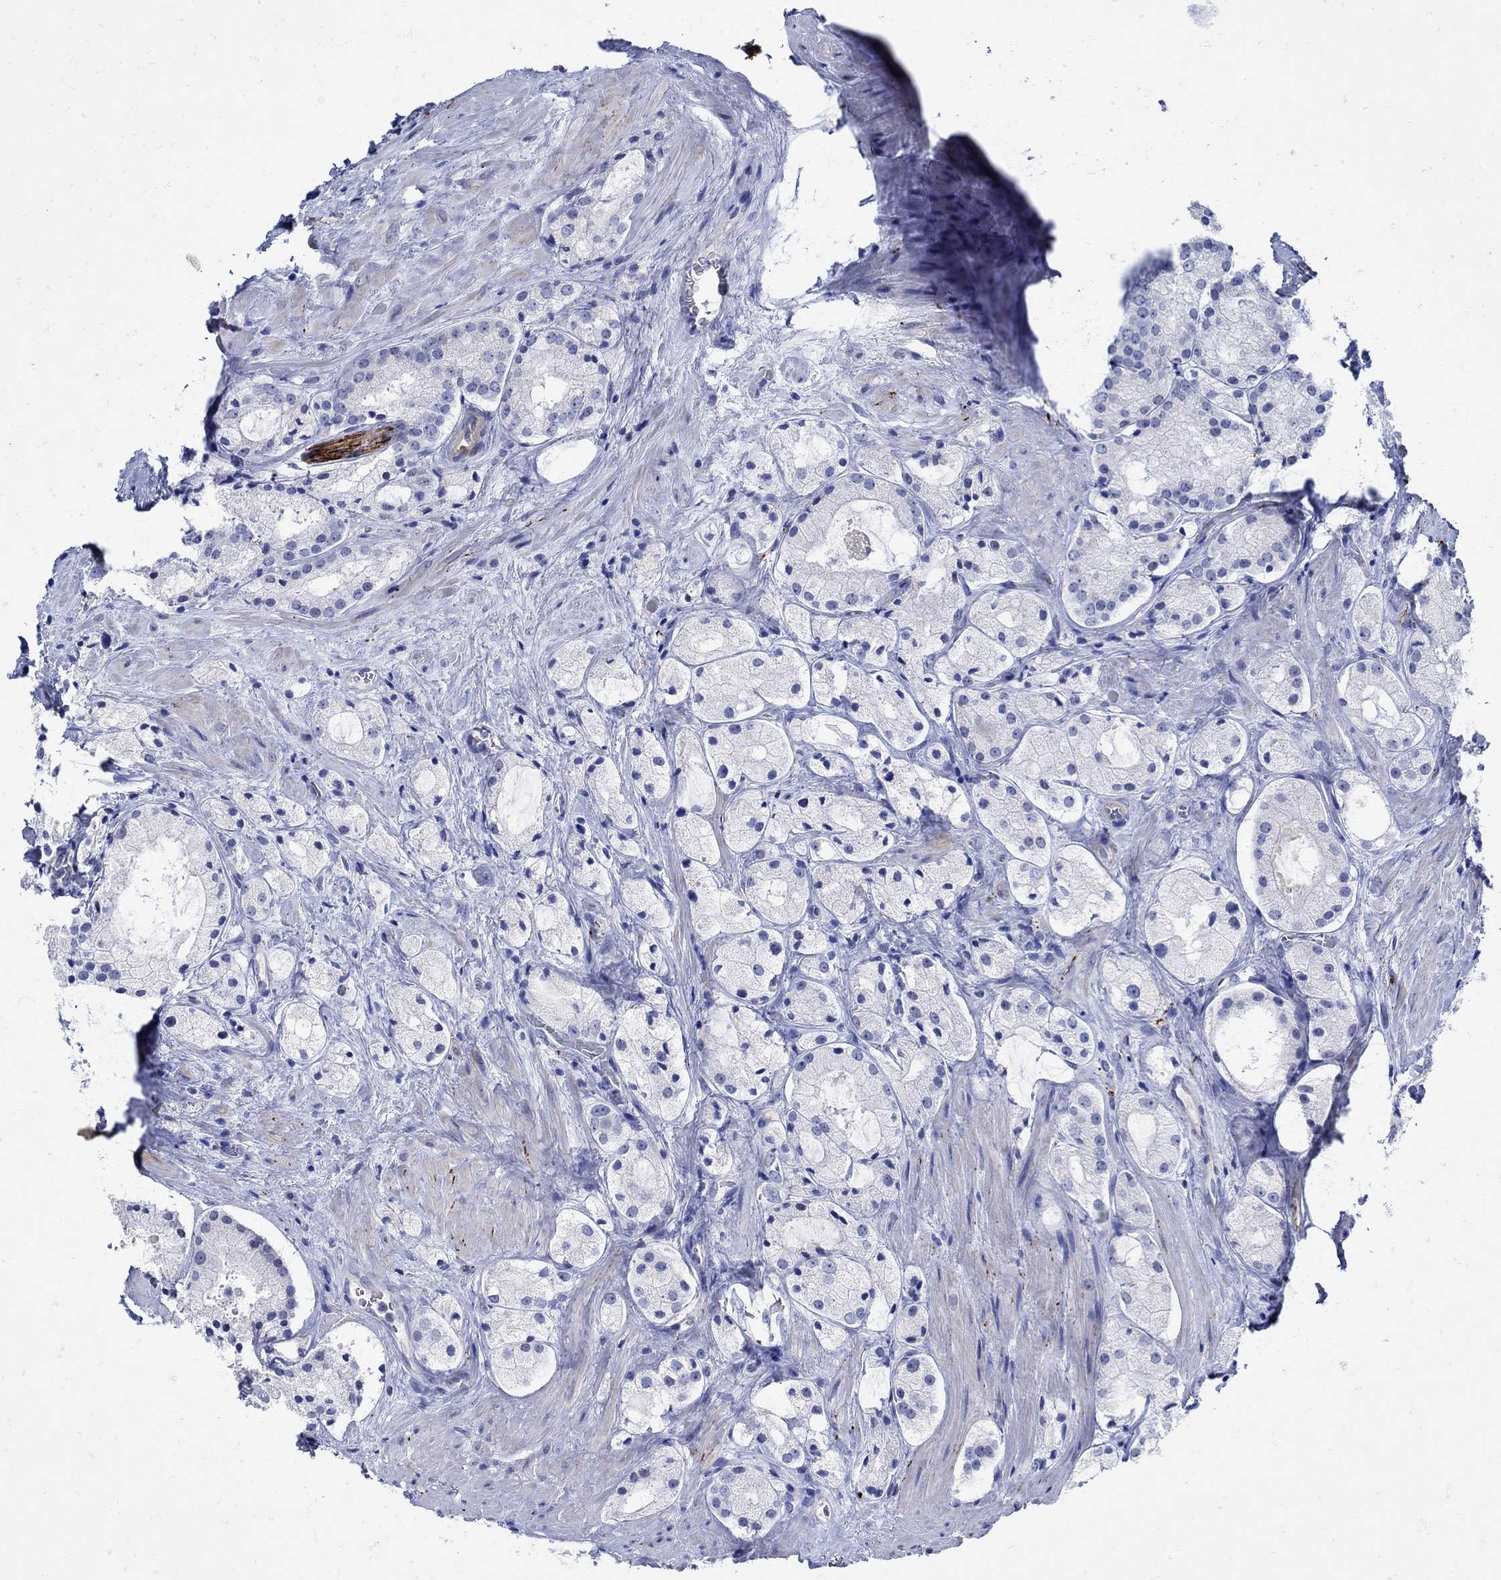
{"staining": {"intensity": "negative", "quantity": "none", "location": "none"}, "tissue": "prostate cancer", "cell_type": "Tumor cells", "image_type": "cancer", "snomed": [{"axis": "morphology", "description": "Adenocarcinoma, NOS"}, {"axis": "morphology", "description": "Adenocarcinoma, High grade"}, {"axis": "topography", "description": "Prostate"}], "caption": "This is a micrograph of immunohistochemistry staining of adenocarcinoma (prostate), which shows no expression in tumor cells.", "gene": "NOS1", "patient": {"sex": "male", "age": 64}}